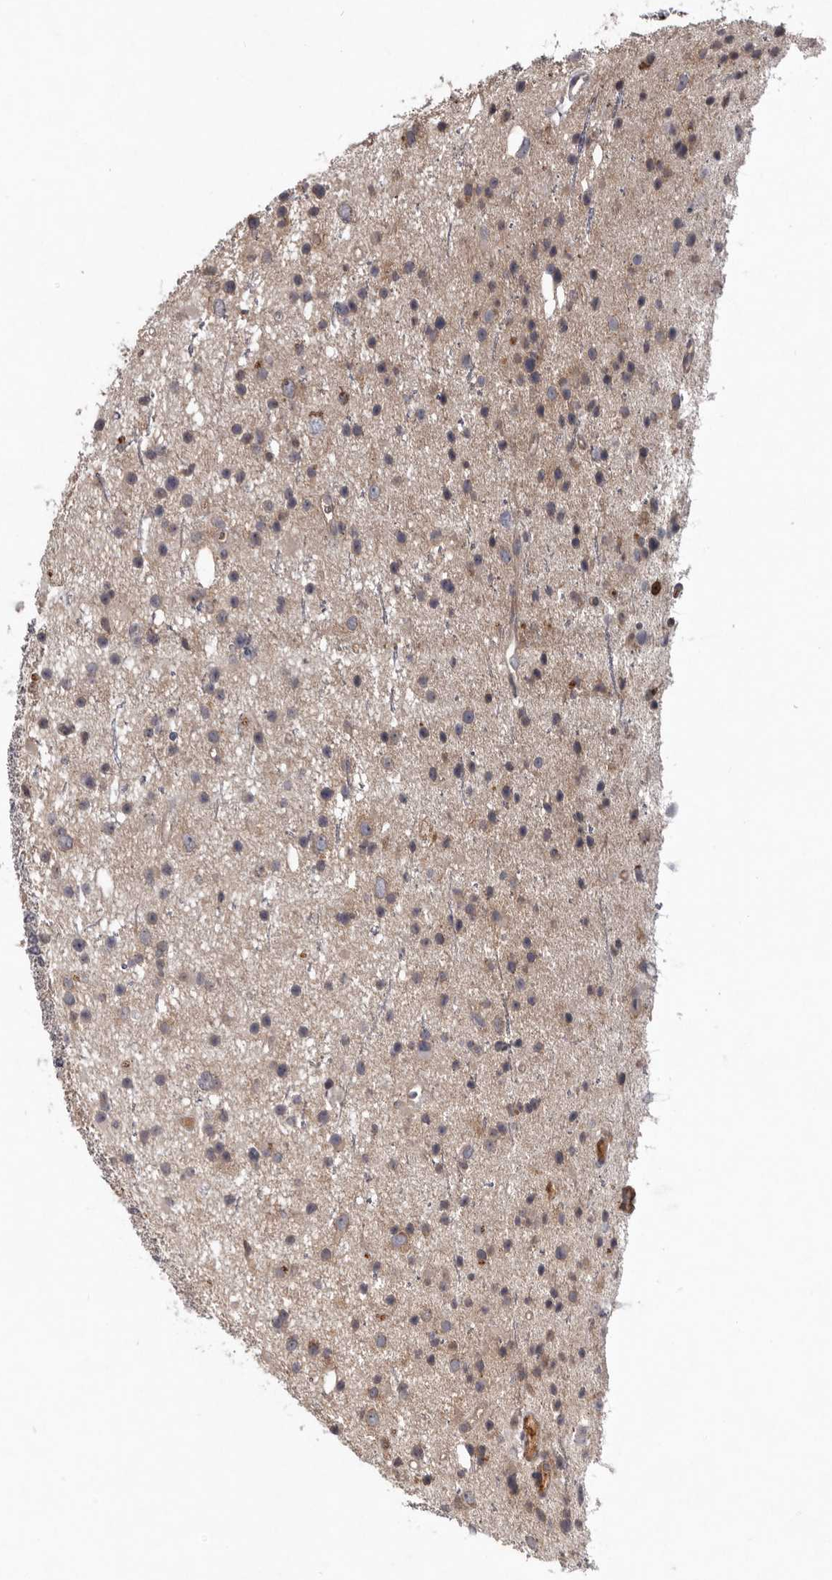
{"staining": {"intensity": "weak", "quantity": "25%-75%", "location": "cytoplasmic/membranous"}, "tissue": "glioma", "cell_type": "Tumor cells", "image_type": "cancer", "snomed": [{"axis": "morphology", "description": "Glioma, malignant, Low grade"}, {"axis": "topography", "description": "Cerebral cortex"}], "caption": "DAB immunohistochemical staining of malignant glioma (low-grade) shows weak cytoplasmic/membranous protein positivity in approximately 25%-75% of tumor cells.", "gene": "CDCA8", "patient": {"sex": "female", "age": 39}}